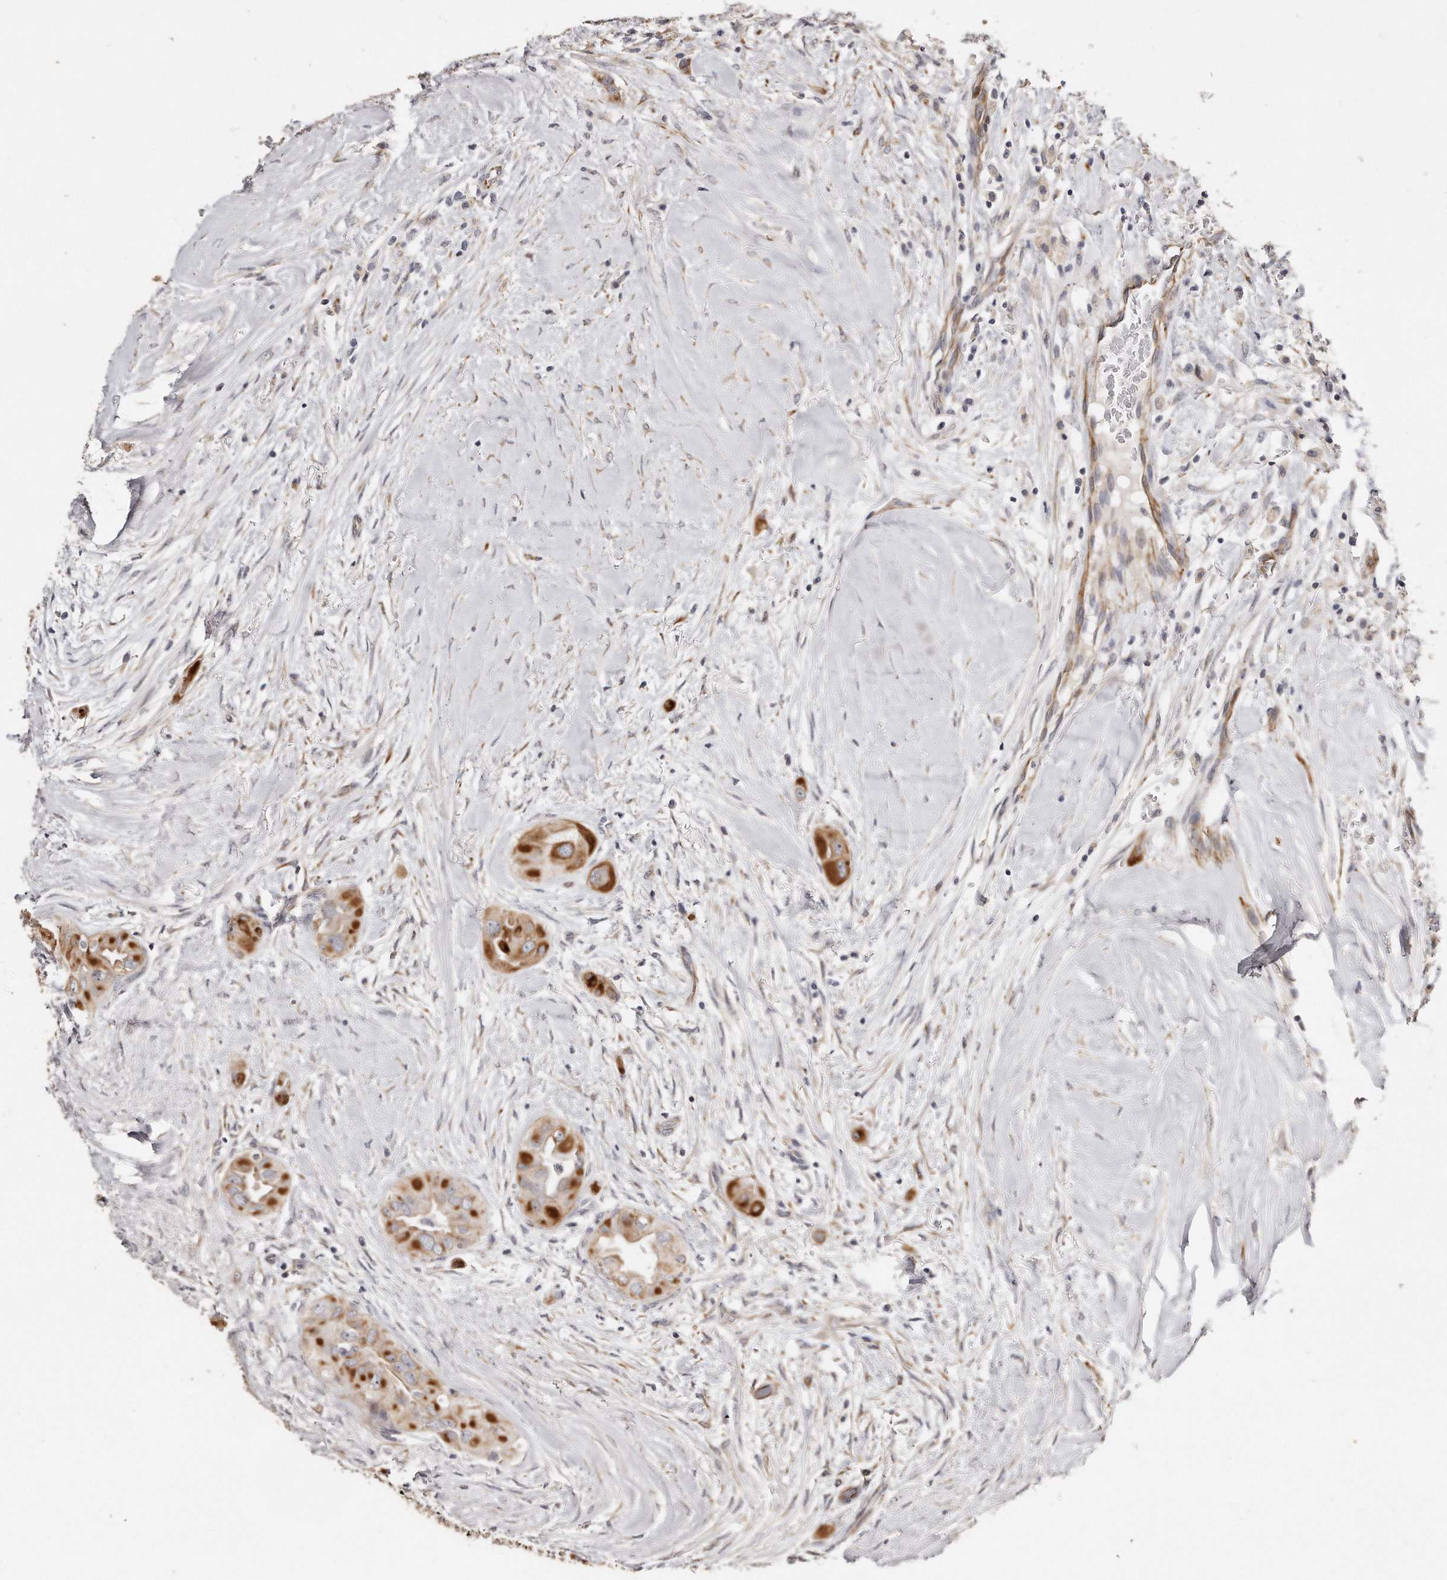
{"staining": {"intensity": "strong", "quantity": "25%-75%", "location": "cytoplasmic/membranous"}, "tissue": "thyroid cancer", "cell_type": "Tumor cells", "image_type": "cancer", "snomed": [{"axis": "morphology", "description": "Papillary adenocarcinoma, NOS"}, {"axis": "topography", "description": "Thyroid gland"}], "caption": "Tumor cells display high levels of strong cytoplasmic/membranous positivity in about 25%-75% of cells in thyroid cancer (papillary adenocarcinoma).", "gene": "ZYG11A", "patient": {"sex": "female", "age": 59}}